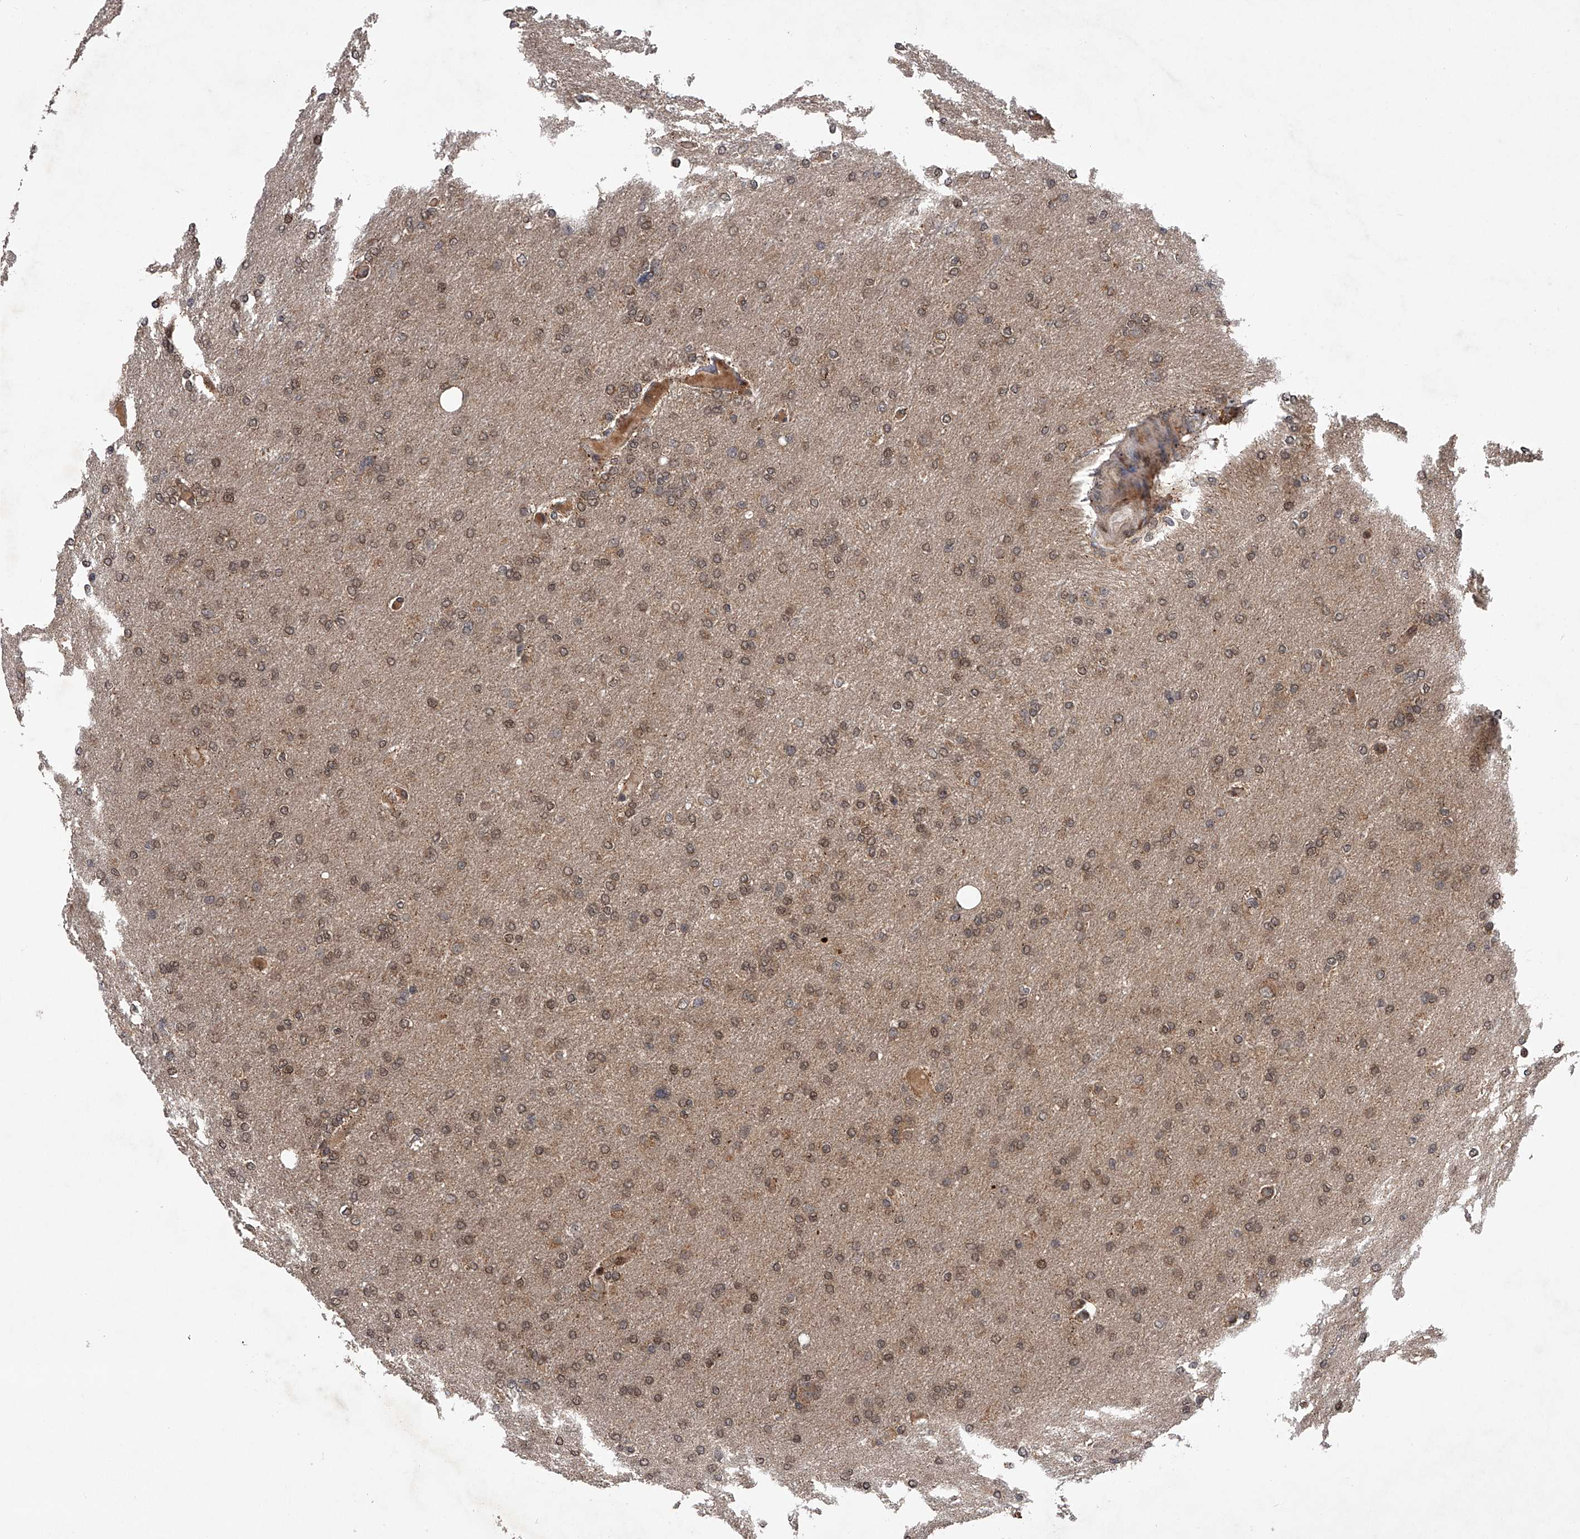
{"staining": {"intensity": "moderate", "quantity": ">75%", "location": "cytoplasmic/membranous,nuclear"}, "tissue": "glioma", "cell_type": "Tumor cells", "image_type": "cancer", "snomed": [{"axis": "morphology", "description": "Glioma, malignant, High grade"}, {"axis": "topography", "description": "Cerebral cortex"}], "caption": "DAB immunohistochemical staining of glioma demonstrates moderate cytoplasmic/membranous and nuclear protein staining in about >75% of tumor cells. The protein is shown in brown color, while the nuclei are stained blue.", "gene": "MAP3K11", "patient": {"sex": "female", "age": 36}}